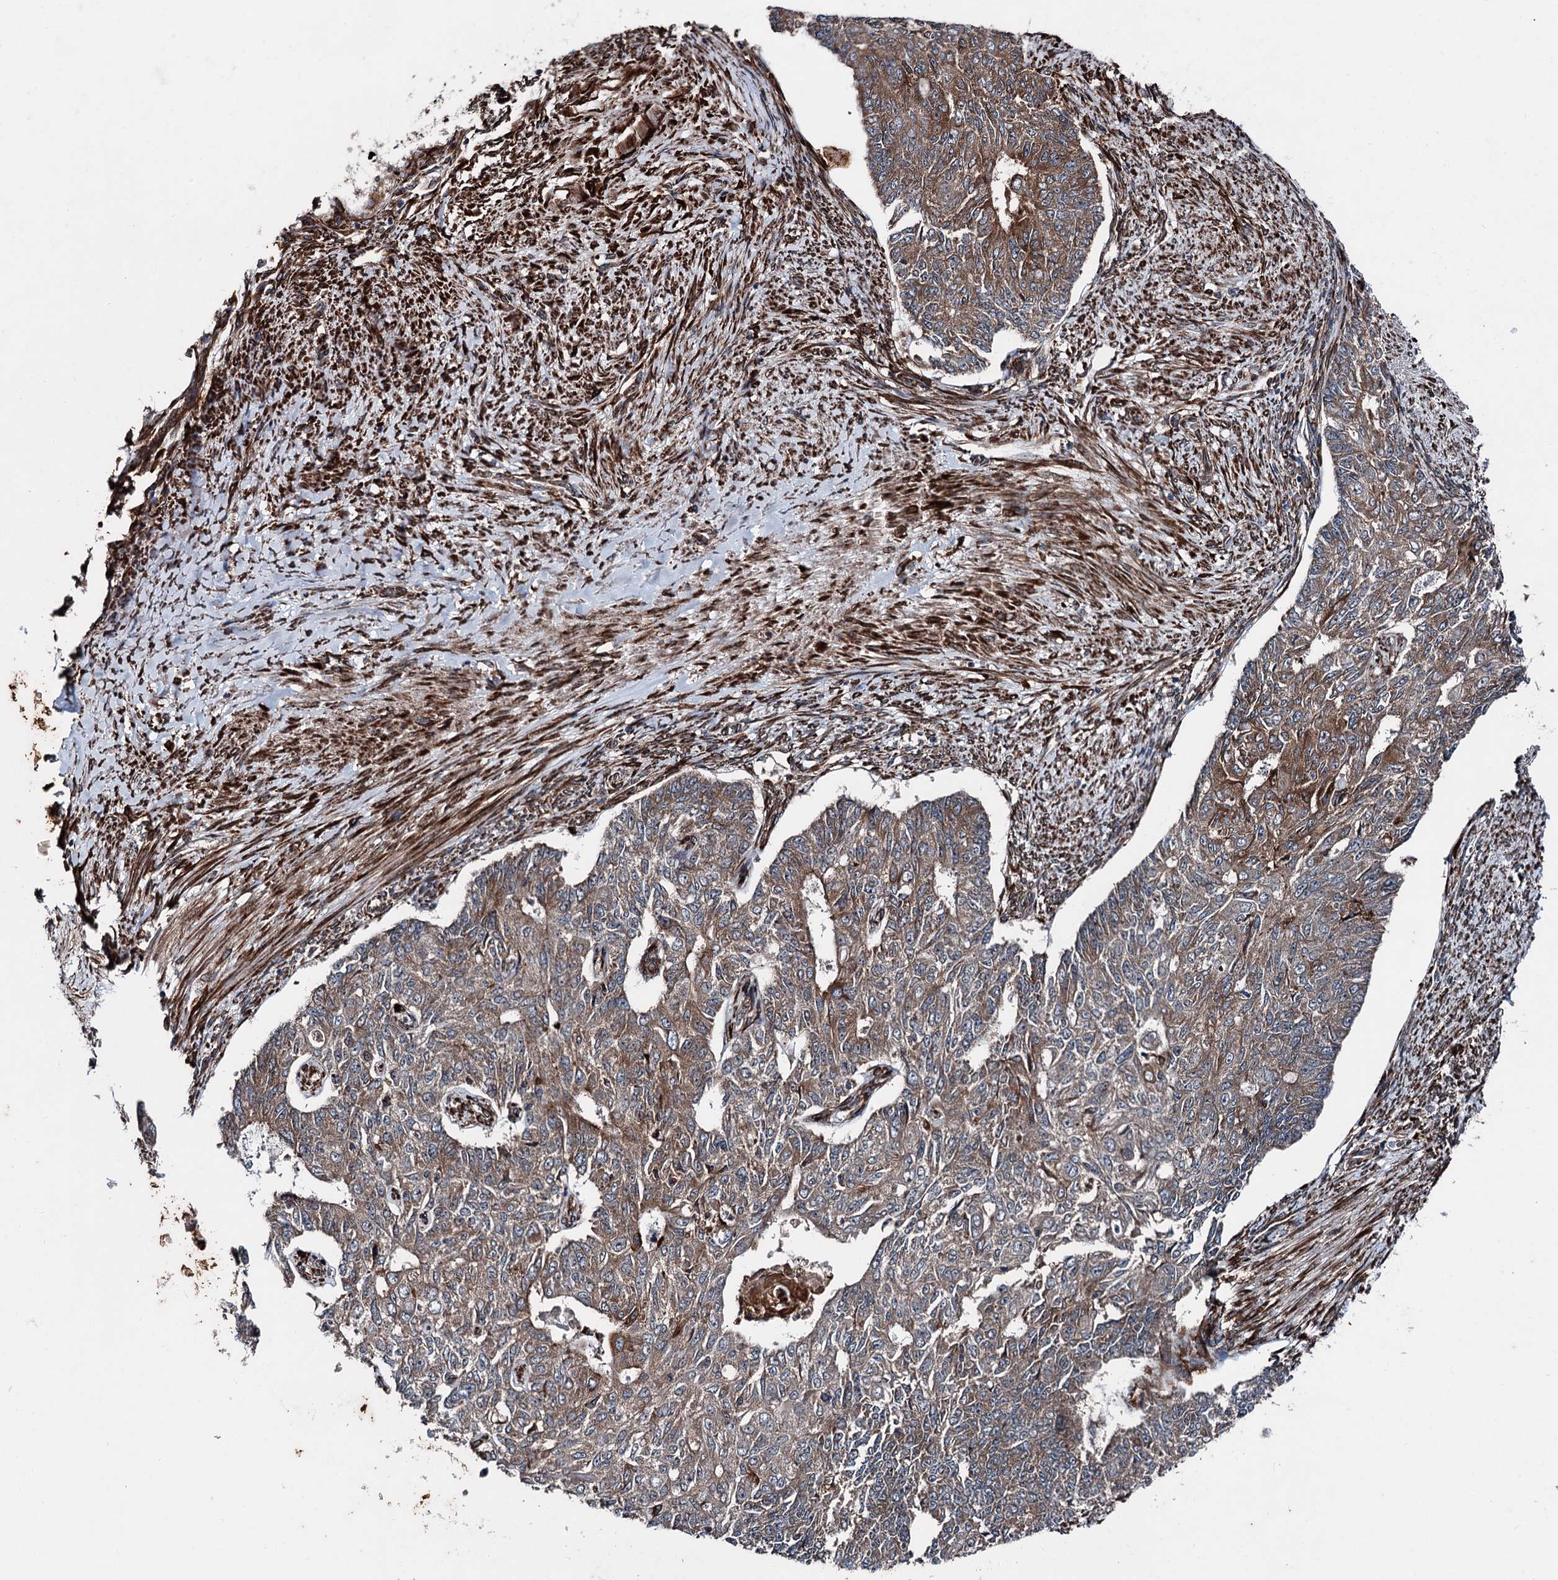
{"staining": {"intensity": "moderate", "quantity": ">75%", "location": "cytoplasmic/membranous"}, "tissue": "endometrial cancer", "cell_type": "Tumor cells", "image_type": "cancer", "snomed": [{"axis": "morphology", "description": "Adenocarcinoma, NOS"}, {"axis": "topography", "description": "Endometrium"}], "caption": "About >75% of tumor cells in human endometrial cancer (adenocarcinoma) display moderate cytoplasmic/membranous protein expression as visualized by brown immunohistochemical staining.", "gene": "DDIAS", "patient": {"sex": "female", "age": 32}}